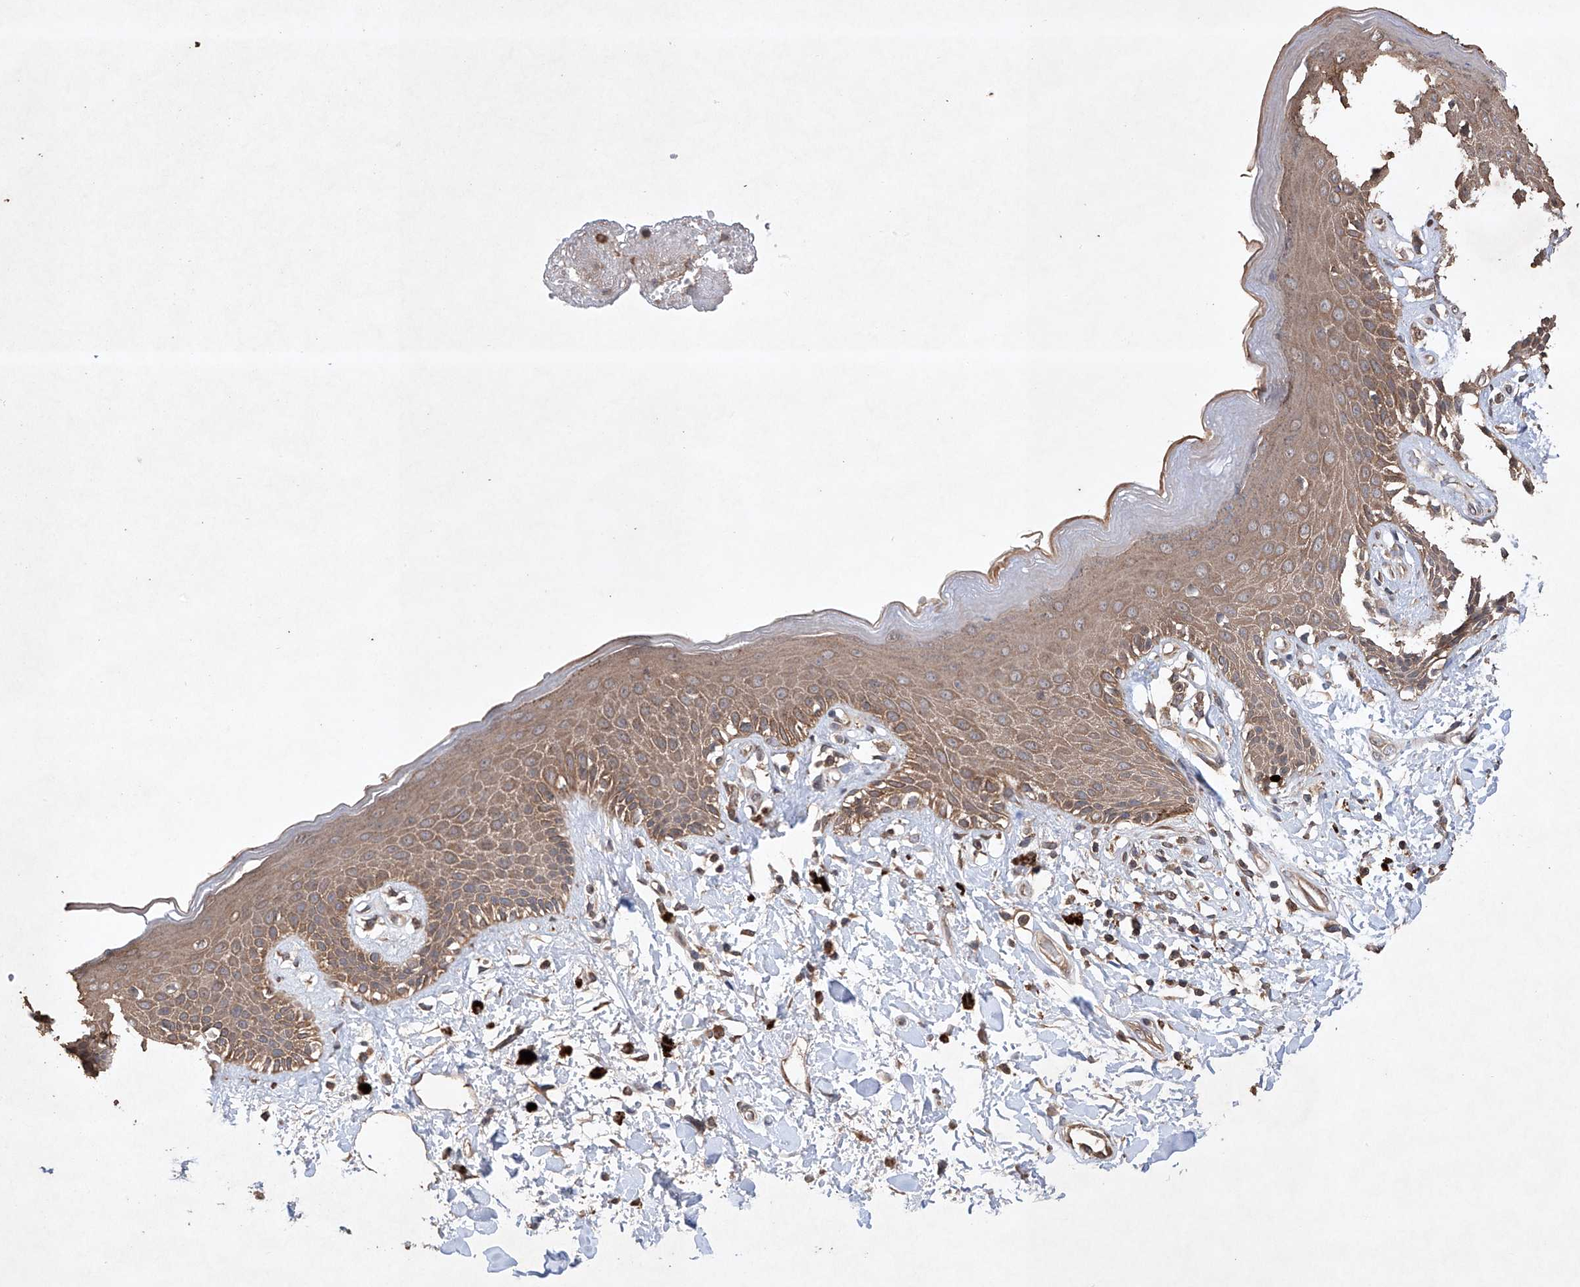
{"staining": {"intensity": "moderate", "quantity": ">75%", "location": "cytoplasmic/membranous"}, "tissue": "skin", "cell_type": "Epidermal cells", "image_type": "normal", "snomed": [{"axis": "morphology", "description": "Normal tissue, NOS"}, {"axis": "topography", "description": "Anal"}], "caption": "High-power microscopy captured an IHC image of normal skin, revealing moderate cytoplasmic/membranous positivity in approximately >75% of epidermal cells.", "gene": "LURAP1", "patient": {"sex": "female", "age": 78}}